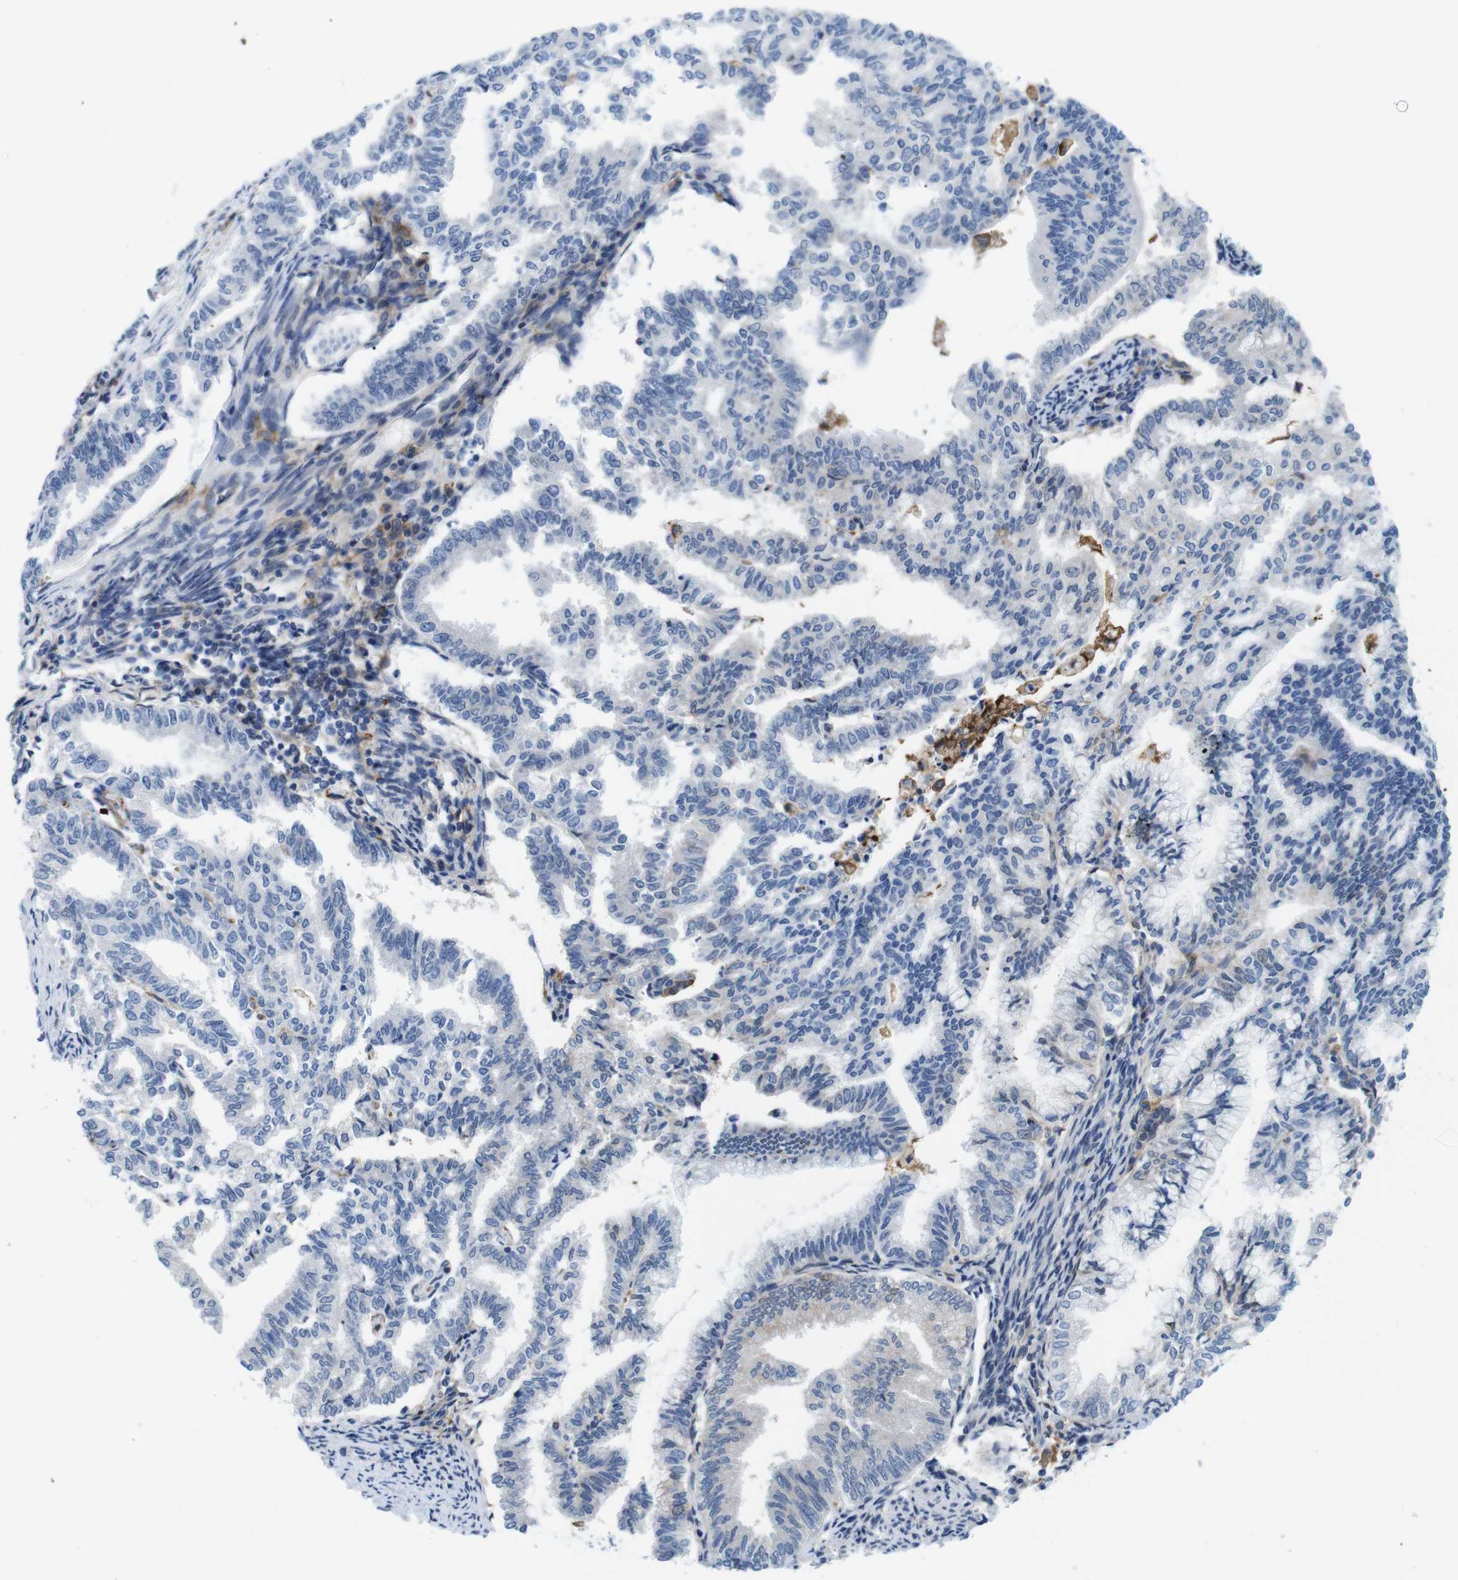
{"staining": {"intensity": "negative", "quantity": "none", "location": "none"}, "tissue": "endometrial cancer", "cell_type": "Tumor cells", "image_type": "cancer", "snomed": [{"axis": "morphology", "description": "Adenocarcinoma, NOS"}, {"axis": "topography", "description": "Endometrium"}], "caption": "This is an immunohistochemistry image of human endometrial adenocarcinoma. There is no positivity in tumor cells.", "gene": "CD300C", "patient": {"sex": "female", "age": 79}}